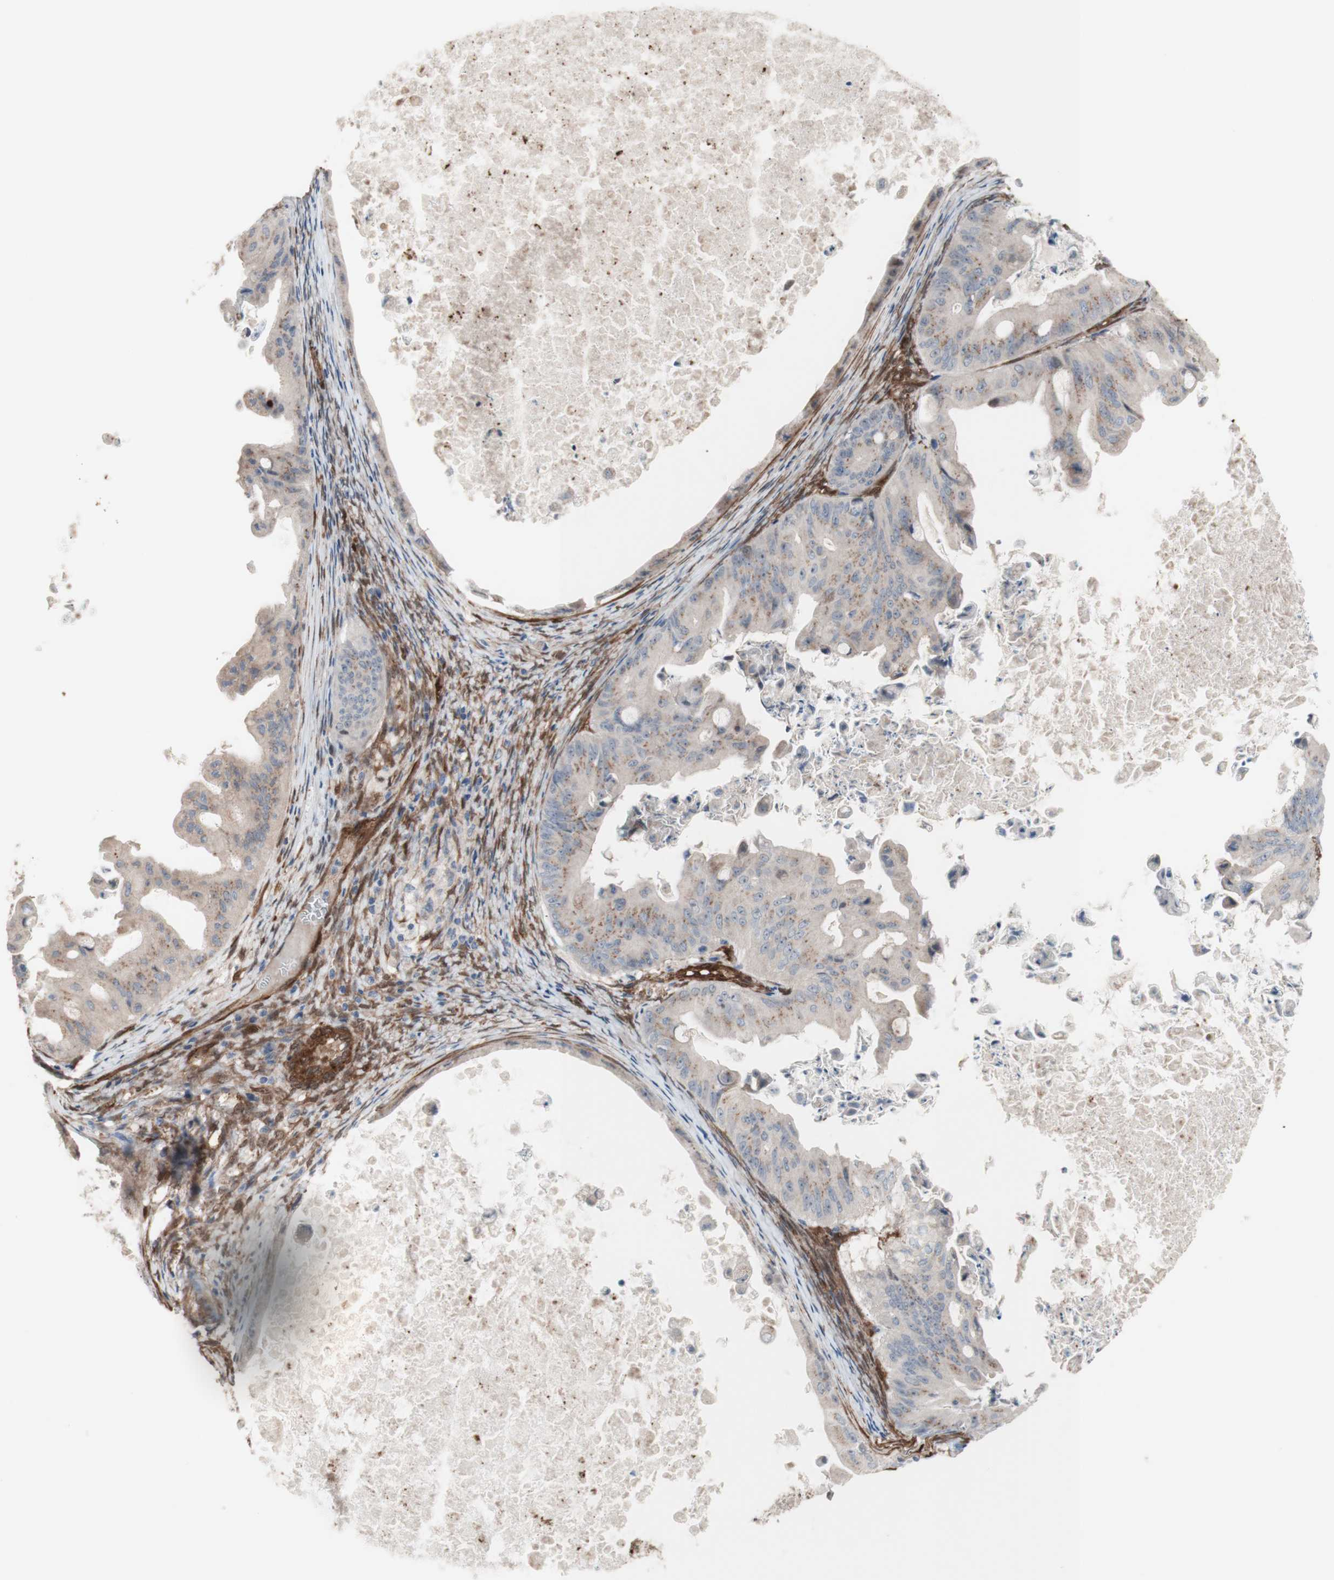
{"staining": {"intensity": "weak", "quantity": ">75%", "location": "cytoplasmic/membranous"}, "tissue": "ovarian cancer", "cell_type": "Tumor cells", "image_type": "cancer", "snomed": [{"axis": "morphology", "description": "Cystadenocarcinoma, mucinous, NOS"}, {"axis": "topography", "description": "Ovary"}], "caption": "Ovarian mucinous cystadenocarcinoma was stained to show a protein in brown. There is low levels of weak cytoplasmic/membranous positivity in about >75% of tumor cells.", "gene": "CNN3", "patient": {"sex": "female", "age": 37}}